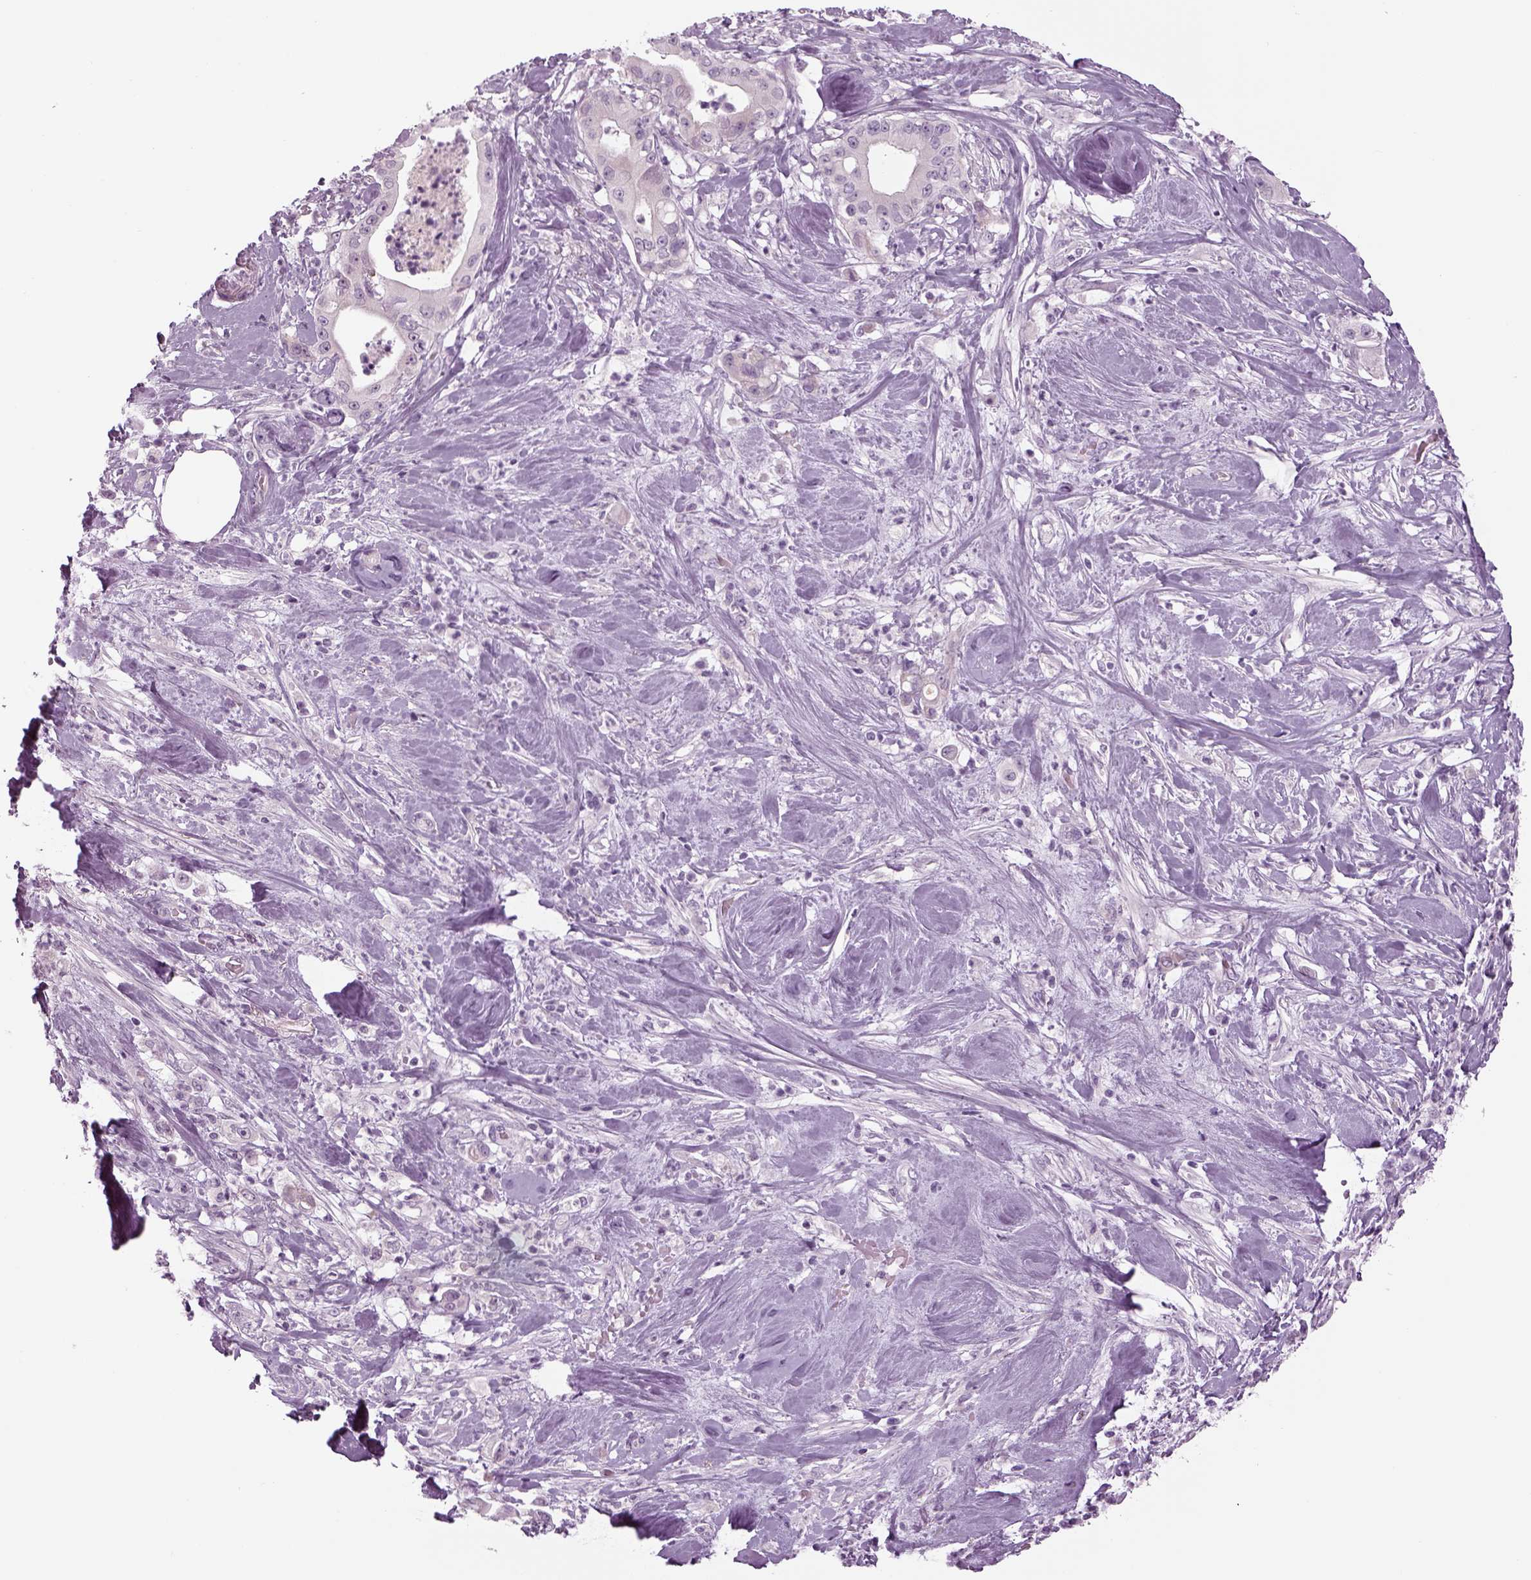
{"staining": {"intensity": "negative", "quantity": "none", "location": "none"}, "tissue": "pancreatic cancer", "cell_type": "Tumor cells", "image_type": "cancer", "snomed": [{"axis": "morphology", "description": "Adenocarcinoma, NOS"}, {"axis": "topography", "description": "Pancreas"}], "caption": "This is an IHC histopathology image of pancreatic cancer (adenocarcinoma). There is no positivity in tumor cells.", "gene": "LRRIQ3", "patient": {"sex": "male", "age": 71}}